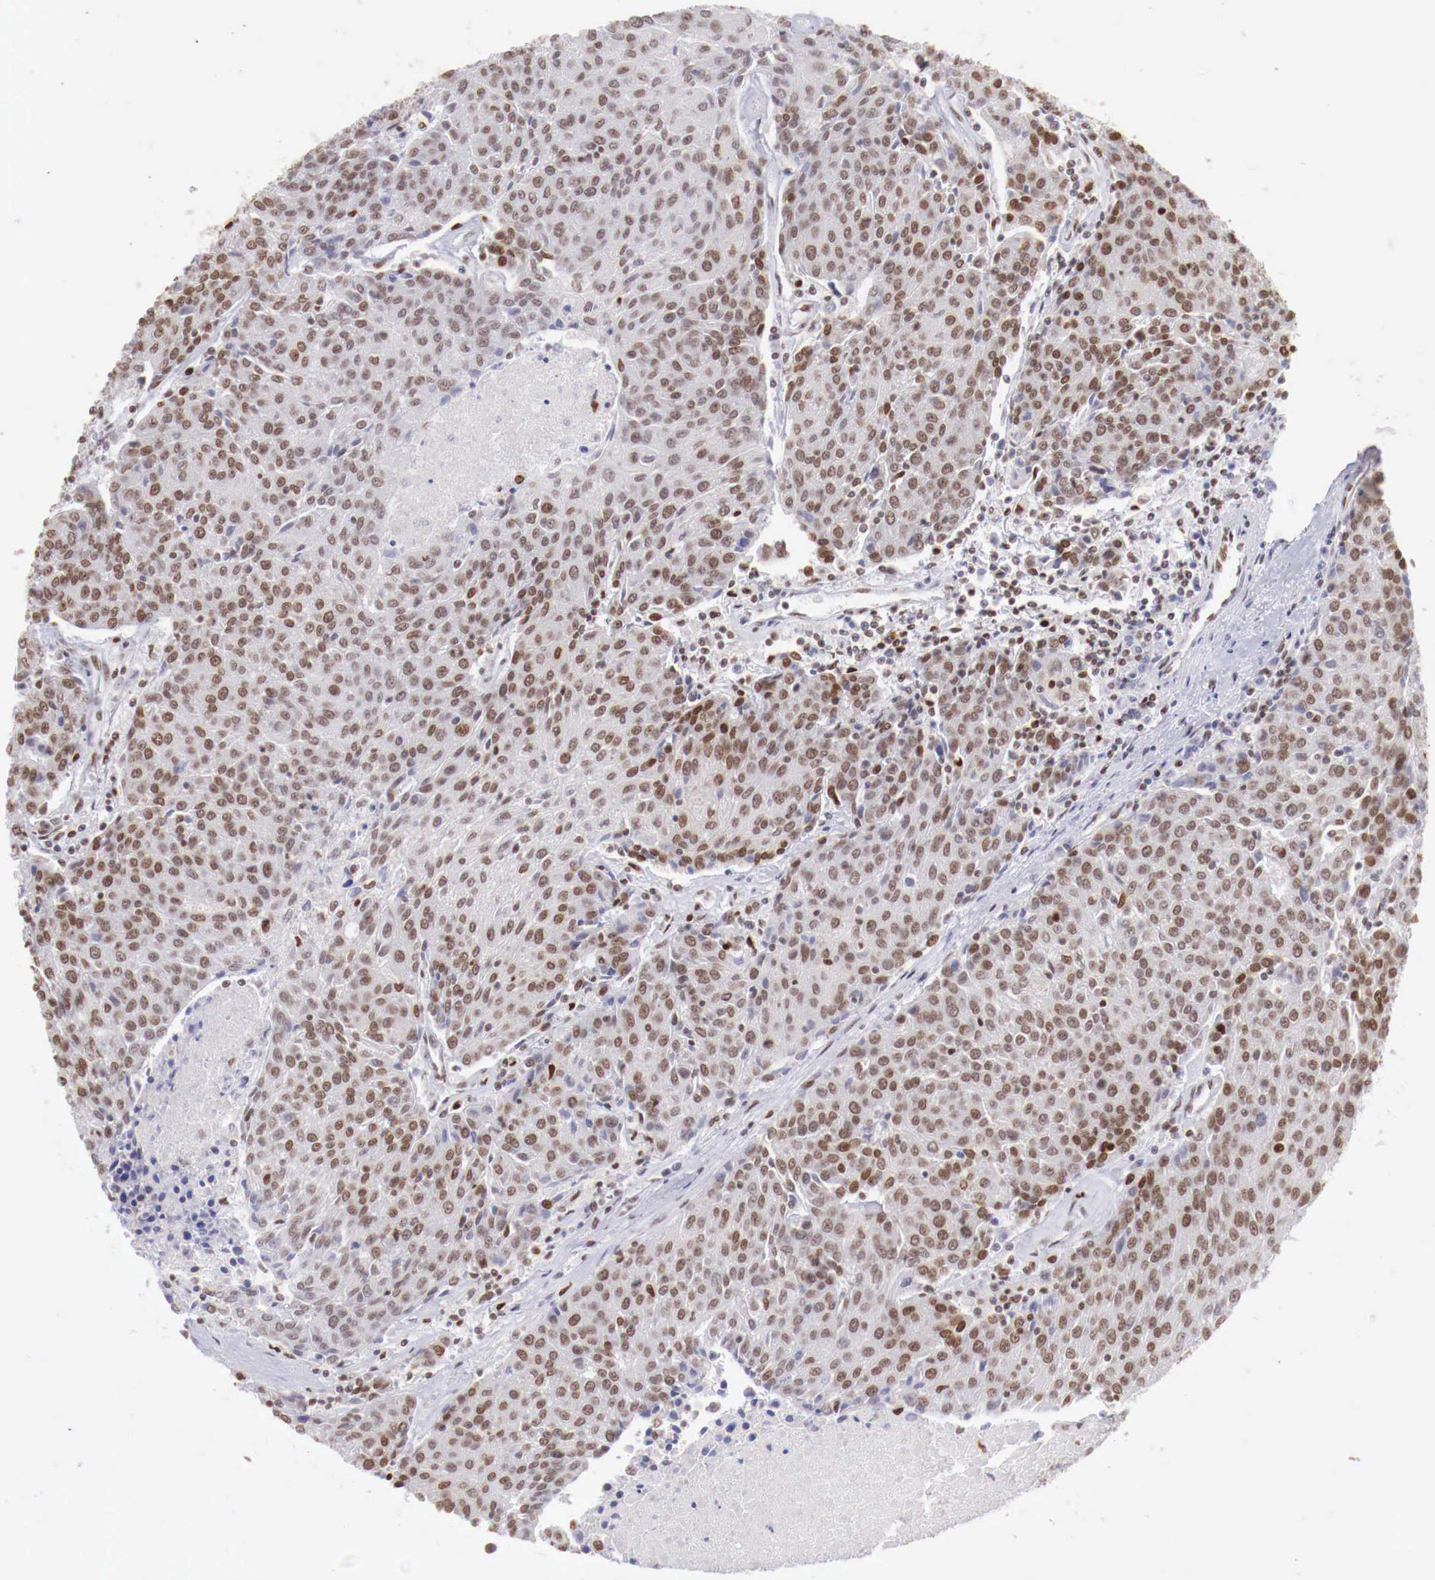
{"staining": {"intensity": "weak", "quantity": ">75%", "location": "nuclear"}, "tissue": "urothelial cancer", "cell_type": "Tumor cells", "image_type": "cancer", "snomed": [{"axis": "morphology", "description": "Urothelial carcinoma, High grade"}, {"axis": "topography", "description": "Urinary bladder"}], "caption": "Immunohistochemistry (IHC) of urothelial cancer demonstrates low levels of weak nuclear staining in approximately >75% of tumor cells.", "gene": "MAX", "patient": {"sex": "female", "age": 85}}